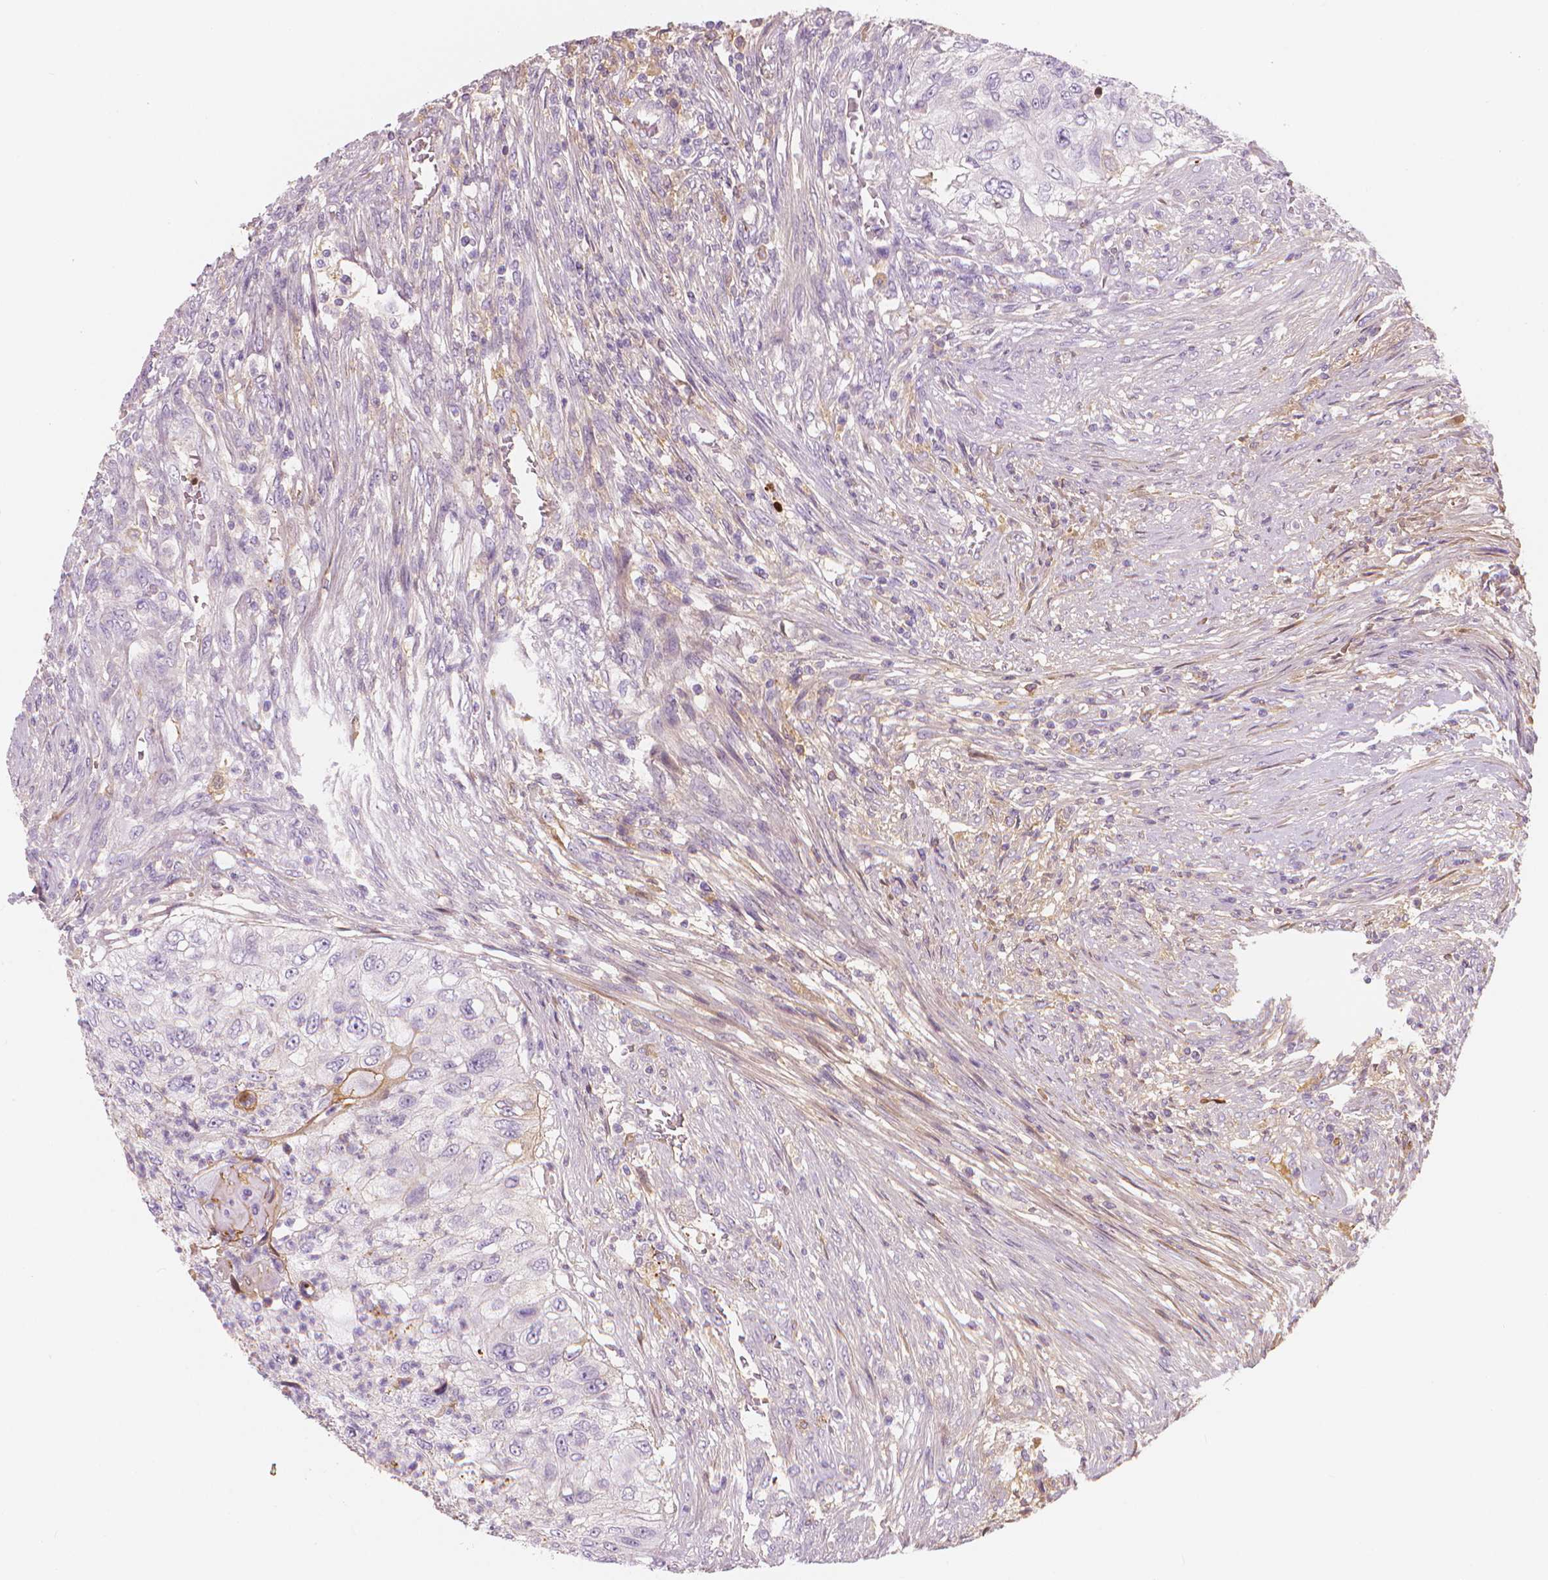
{"staining": {"intensity": "negative", "quantity": "none", "location": "none"}, "tissue": "urothelial cancer", "cell_type": "Tumor cells", "image_type": "cancer", "snomed": [{"axis": "morphology", "description": "Urothelial carcinoma, High grade"}, {"axis": "topography", "description": "Urinary bladder"}], "caption": "This is a photomicrograph of immunohistochemistry staining of urothelial cancer, which shows no expression in tumor cells. (DAB immunohistochemistry (IHC) visualized using brightfield microscopy, high magnification).", "gene": "APOA4", "patient": {"sex": "female", "age": 60}}